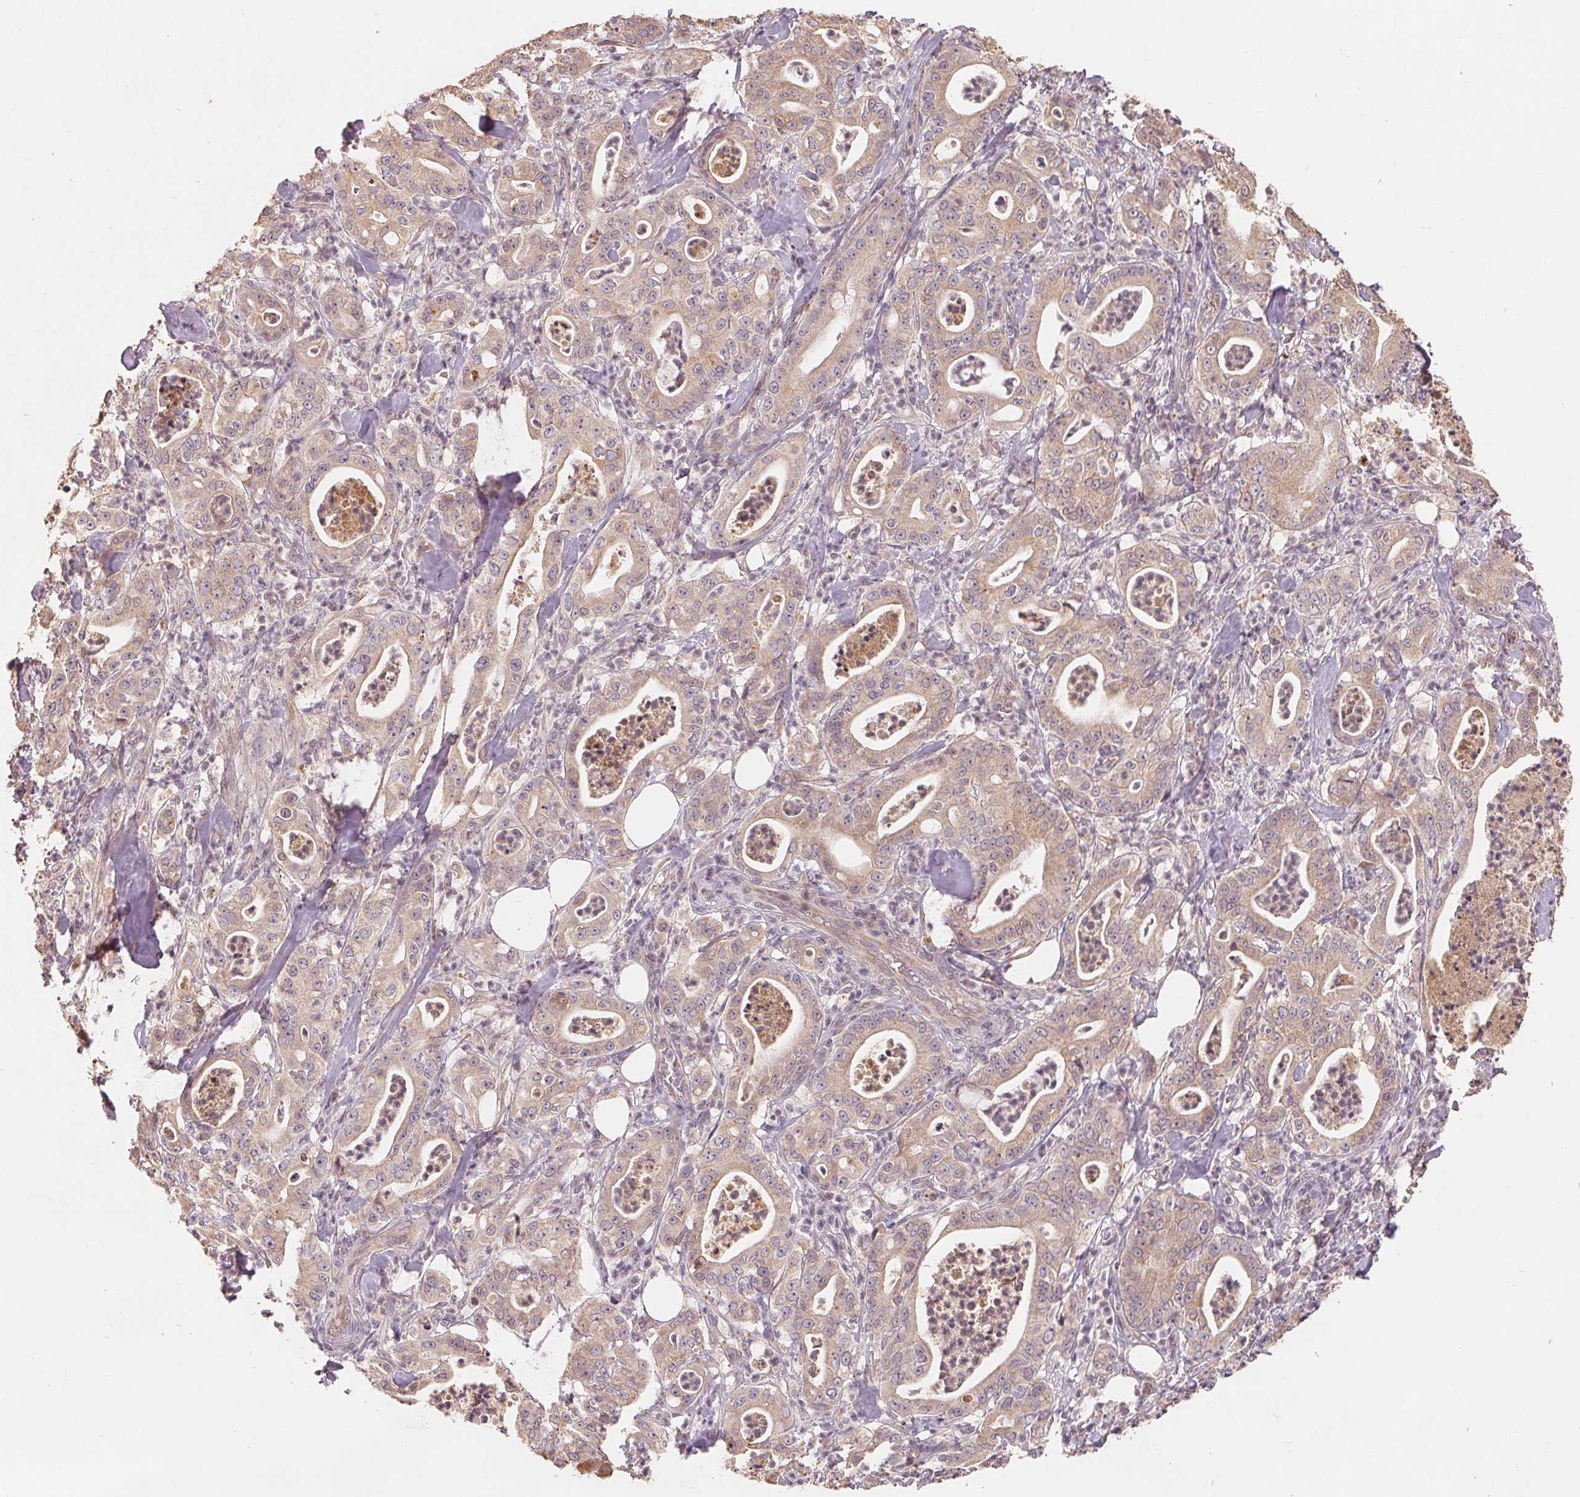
{"staining": {"intensity": "weak", "quantity": "25%-75%", "location": "cytoplasmic/membranous"}, "tissue": "pancreatic cancer", "cell_type": "Tumor cells", "image_type": "cancer", "snomed": [{"axis": "morphology", "description": "Adenocarcinoma, NOS"}, {"axis": "topography", "description": "Pancreas"}], "caption": "Tumor cells display low levels of weak cytoplasmic/membranous expression in approximately 25%-75% of cells in human pancreatic adenocarcinoma.", "gene": "CDIPT", "patient": {"sex": "male", "age": 71}}